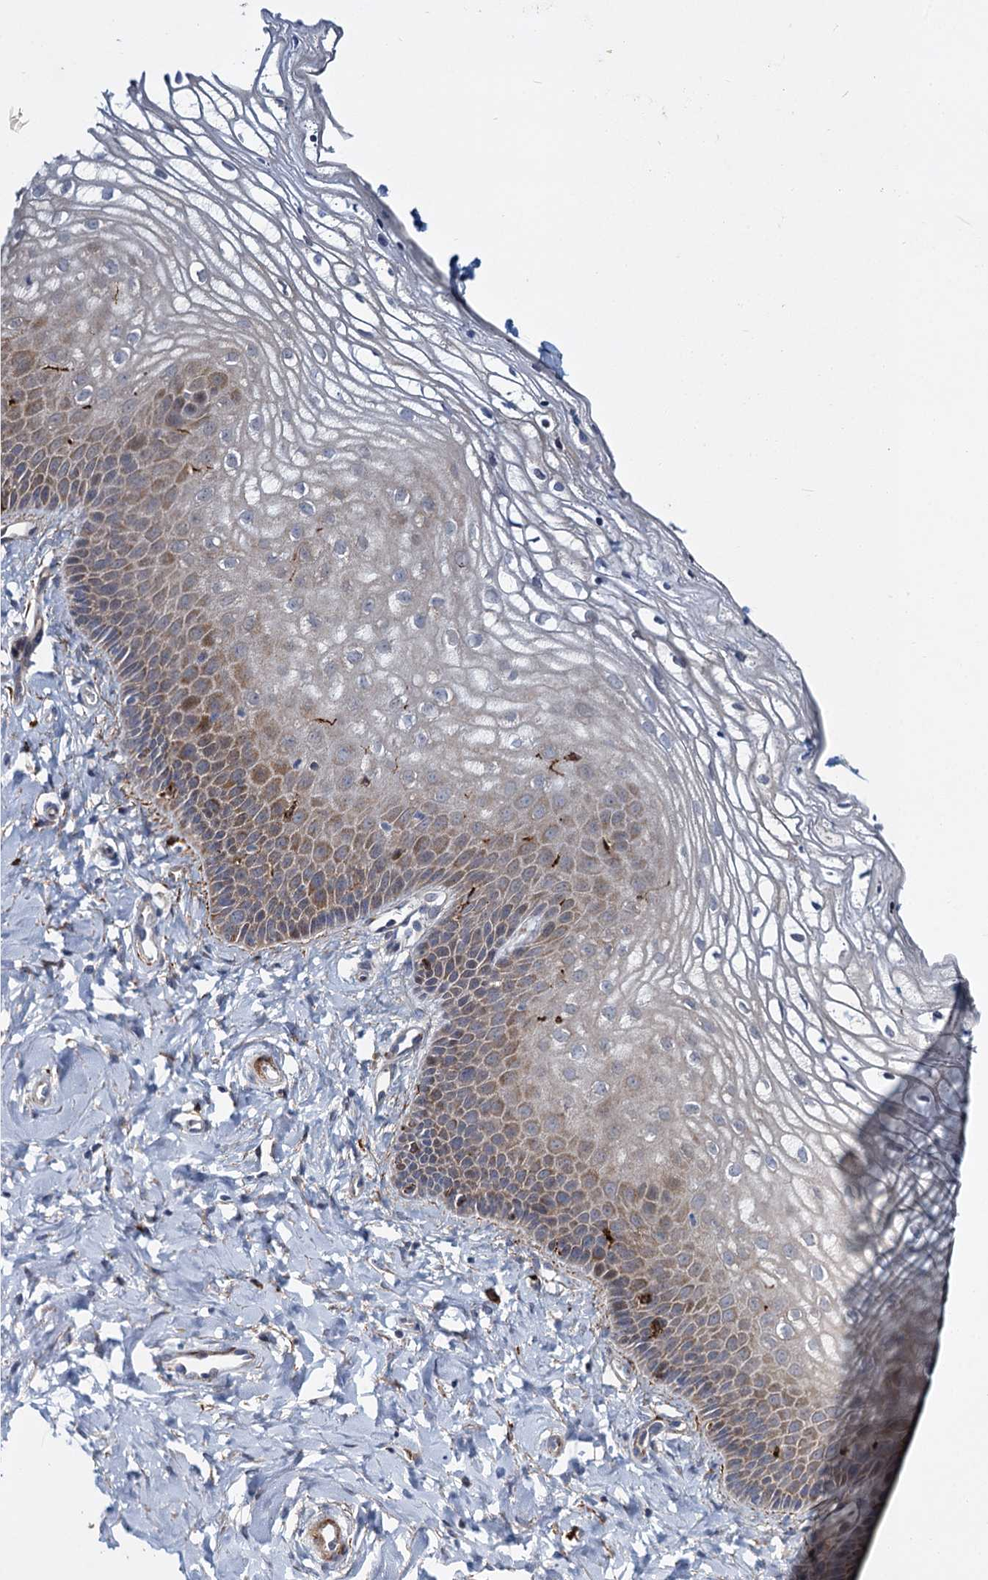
{"staining": {"intensity": "moderate", "quantity": "25%-75%", "location": "cytoplasmic/membranous"}, "tissue": "vagina", "cell_type": "Squamous epithelial cells", "image_type": "normal", "snomed": [{"axis": "morphology", "description": "Normal tissue, NOS"}, {"axis": "topography", "description": "Vagina"}, {"axis": "topography", "description": "Cervix"}], "caption": "Vagina stained with immunohistochemistry demonstrates moderate cytoplasmic/membranous staining in about 25%-75% of squamous epithelial cells. (DAB IHC, brown staining for protein, blue staining for nuclei).", "gene": "DCUN1D2", "patient": {"sex": "female", "age": 40}}